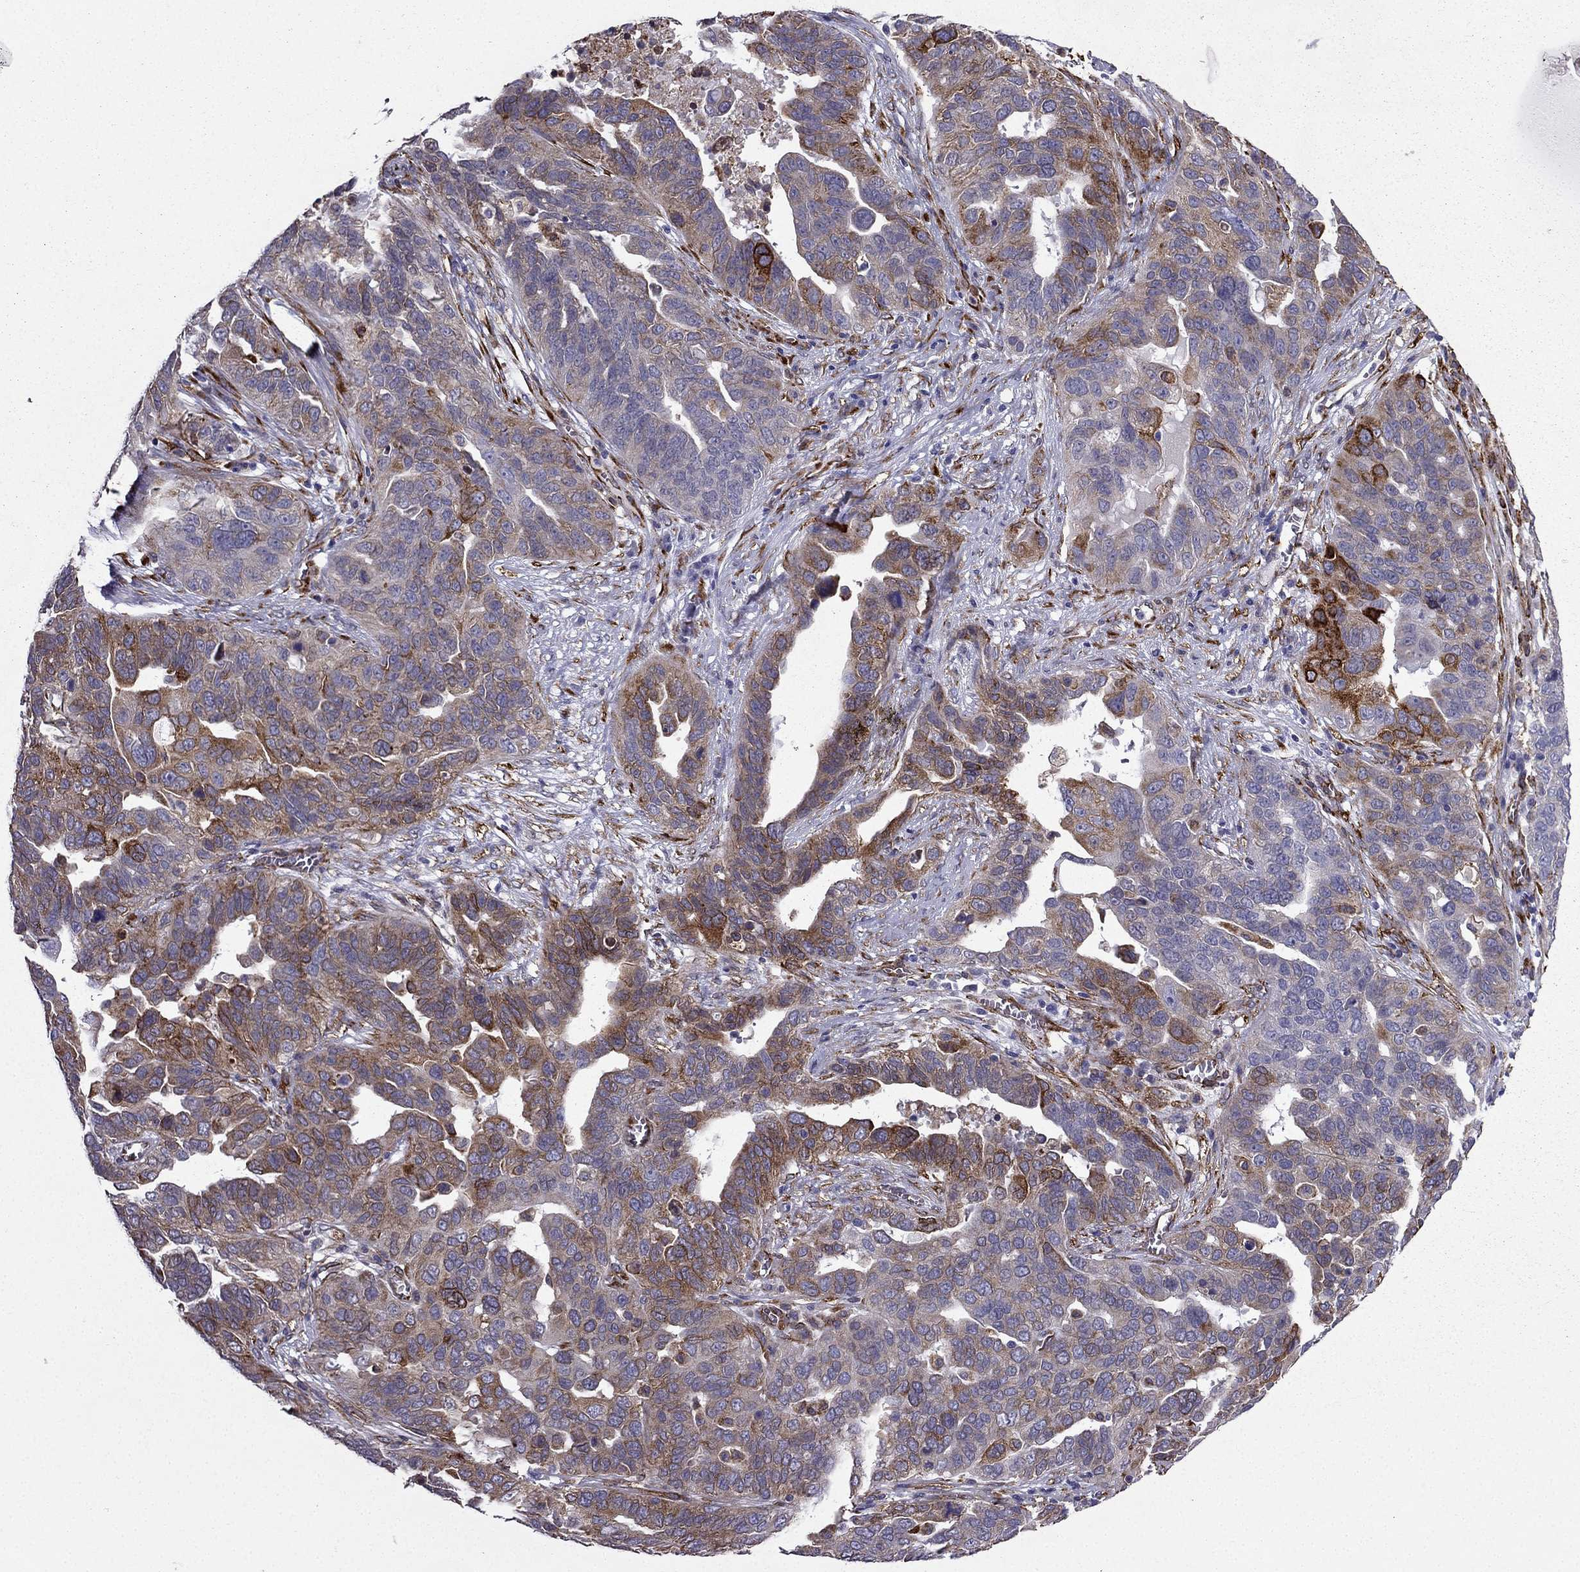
{"staining": {"intensity": "moderate", "quantity": "25%-75%", "location": "cytoplasmic/membranous"}, "tissue": "ovarian cancer", "cell_type": "Tumor cells", "image_type": "cancer", "snomed": [{"axis": "morphology", "description": "Carcinoma, endometroid"}, {"axis": "topography", "description": "Soft tissue"}, {"axis": "topography", "description": "Ovary"}], "caption": "This micrograph reveals IHC staining of human endometroid carcinoma (ovarian), with medium moderate cytoplasmic/membranous positivity in approximately 25%-75% of tumor cells.", "gene": "IKBIP", "patient": {"sex": "female", "age": 52}}